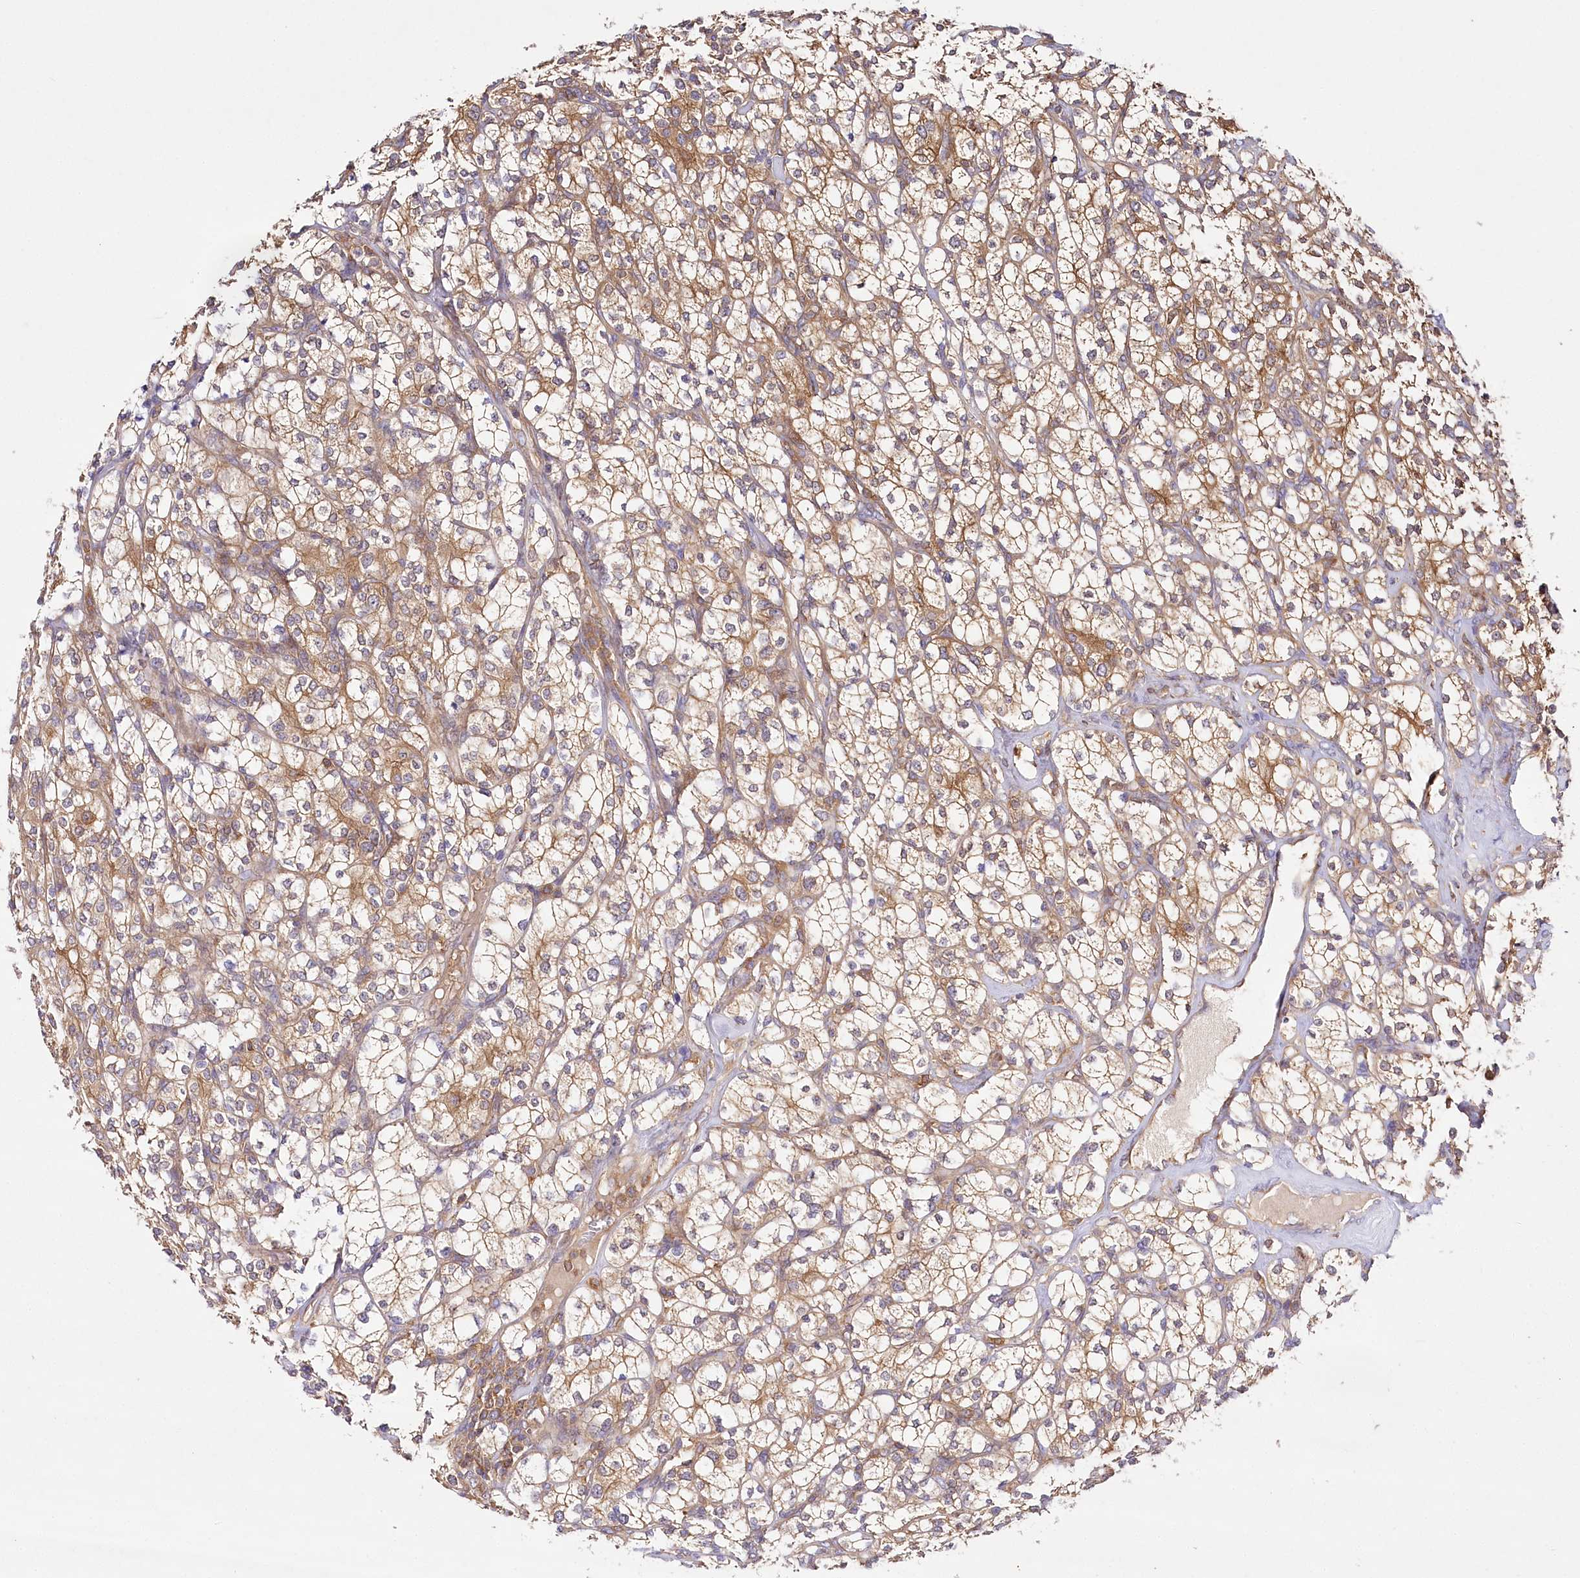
{"staining": {"intensity": "moderate", "quantity": ">75%", "location": "cytoplasmic/membranous"}, "tissue": "renal cancer", "cell_type": "Tumor cells", "image_type": "cancer", "snomed": [{"axis": "morphology", "description": "Adenocarcinoma, NOS"}, {"axis": "topography", "description": "Kidney"}], "caption": "Brown immunohistochemical staining in human renal adenocarcinoma shows moderate cytoplasmic/membranous expression in about >75% of tumor cells.", "gene": "ABRAXAS2", "patient": {"sex": "male", "age": 77}}